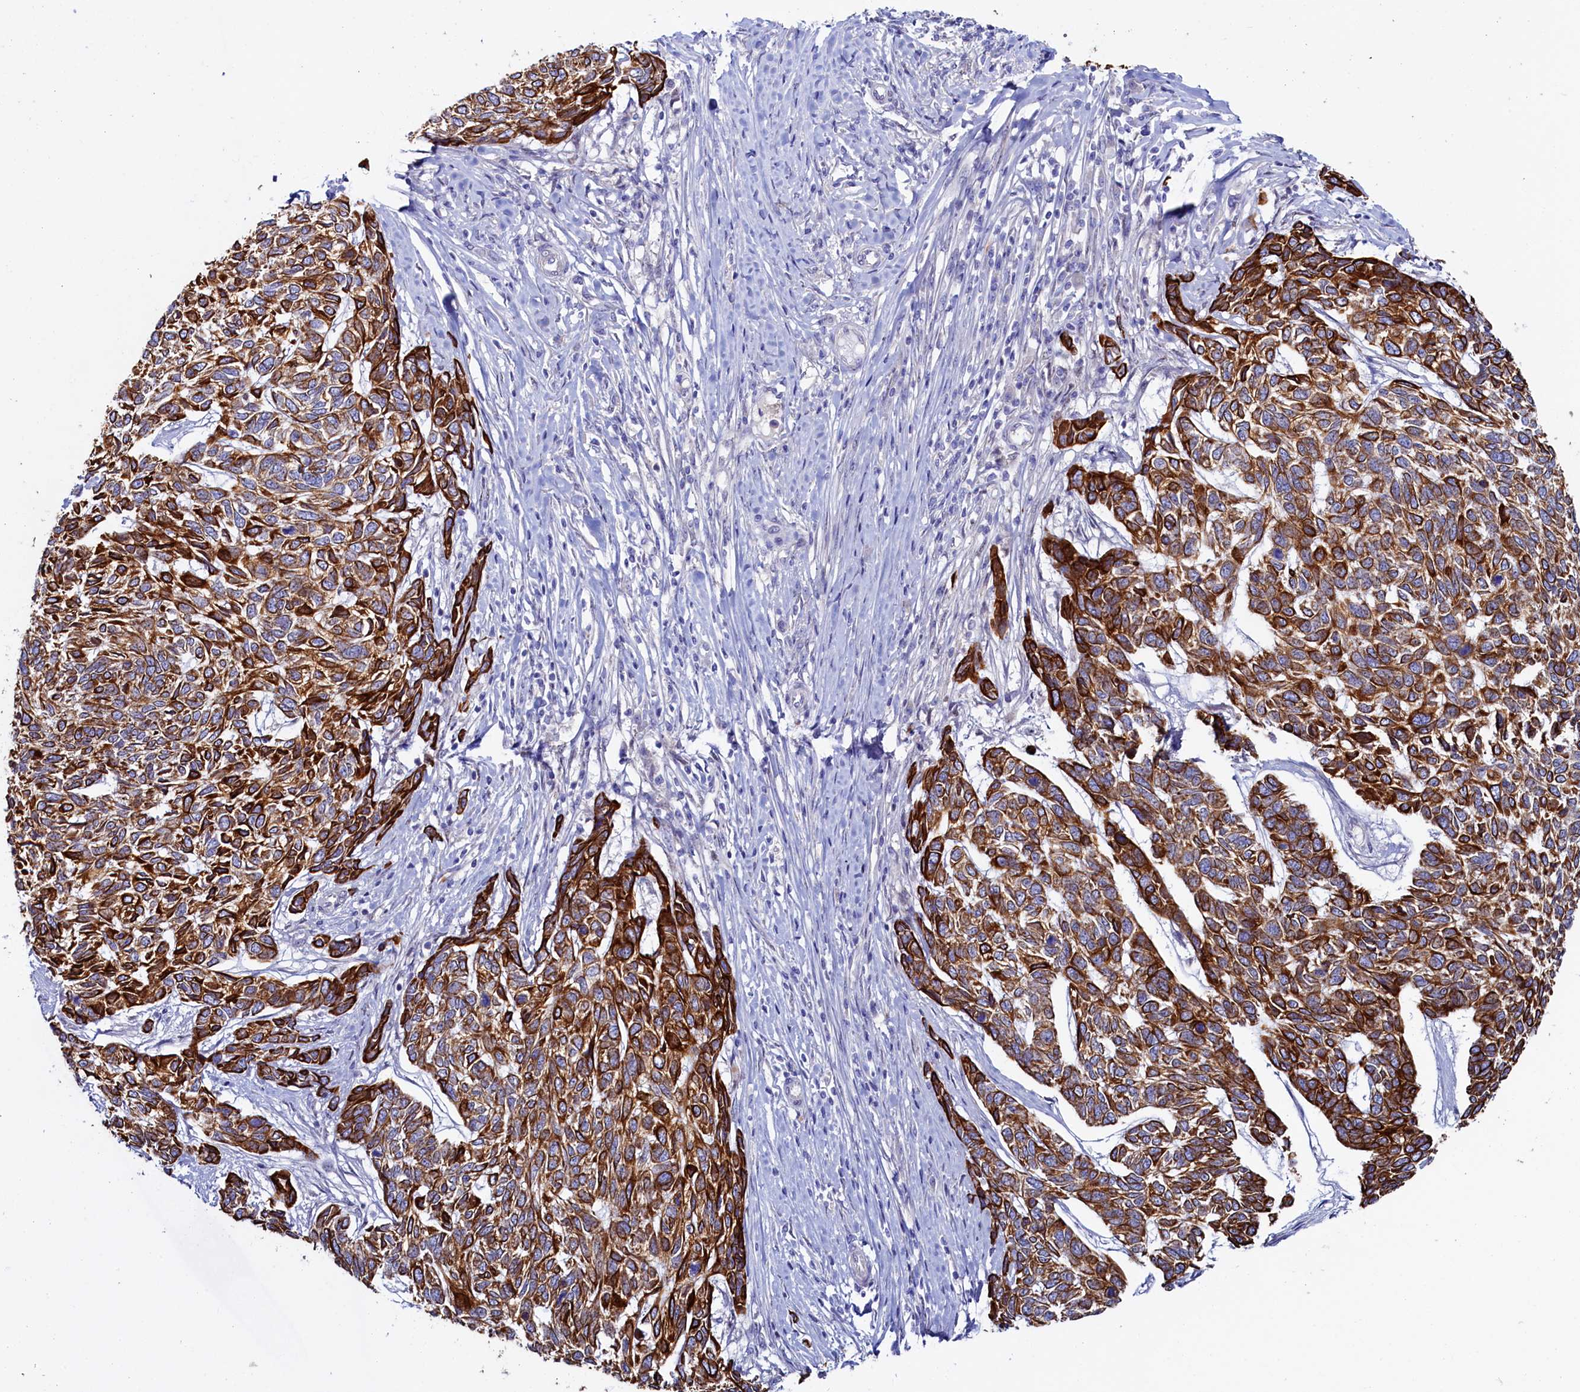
{"staining": {"intensity": "strong", "quantity": ">75%", "location": "cytoplasmic/membranous"}, "tissue": "skin cancer", "cell_type": "Tumor cells", "image_type": "cancer", "snomed": [{"axis": "morphology", "description": "Basal cell carcinoma"}, {"axis": "topography", "description": "Skin"}], "caption": "Skin cancer (basal cell carcinoma) stained with immunohistochemistry shows strong cytoplasmic/membranous staining in approximately >75% of tumor cells.", "gene": "ASTE1", "patient": {"sex": "female", "age": 65}}